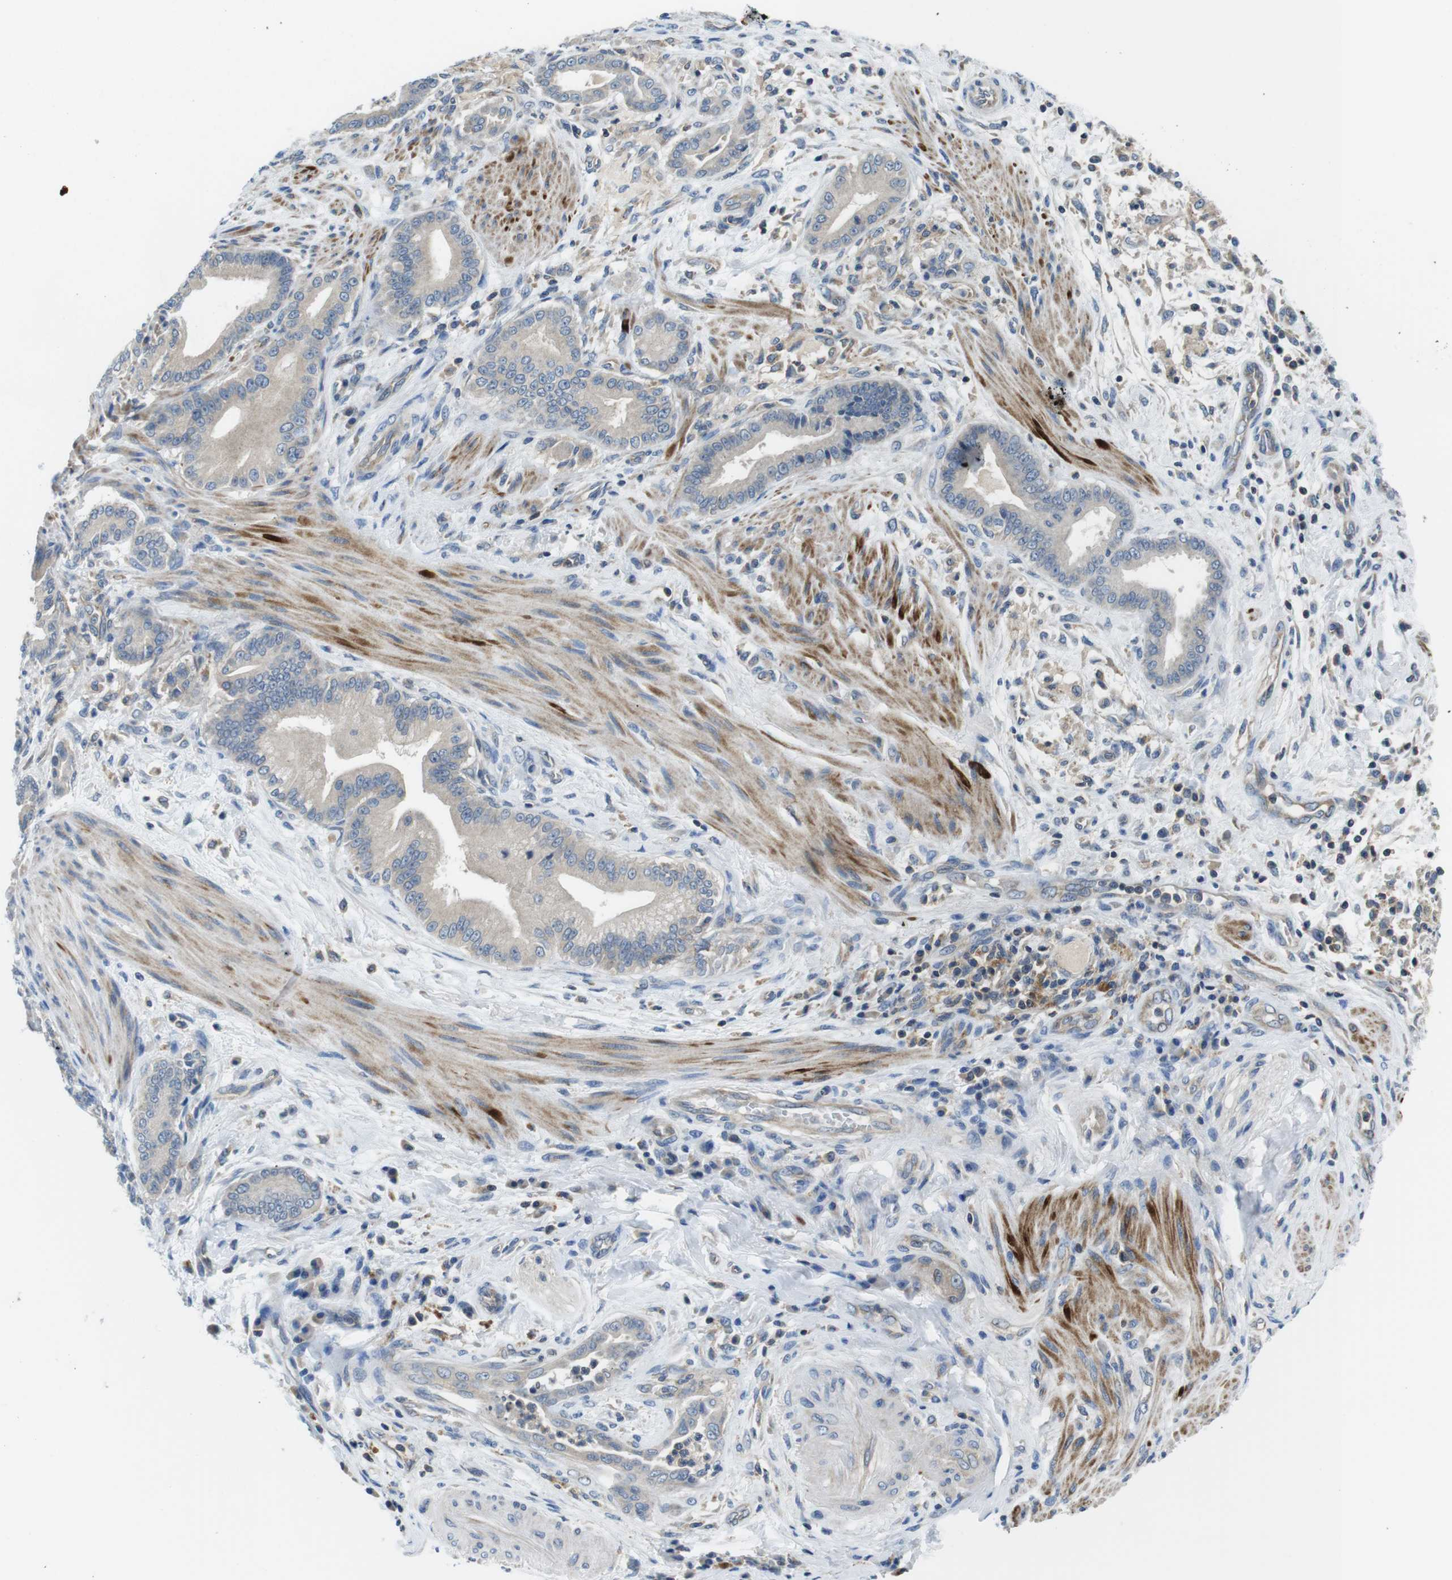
{"staining": {"intensity": "negative", "quantity": "none", "location": "none"}, "tissue": "pancreatic cancer", "cell_type": "Tumor cells", "image_type": "cancer", "snomed": [{"axis": "morphology", "description": "Normal tissue, NOS"}, {"axis": "morphology", "description": "Adenocarcinoma, NOS"}, {"axis": "topography", "description": "Pancreas"}], "caption": "High power microscopy micrograph of an IHC micrograph of pancreatic cancer (adenocarcinoma), revealing no significant staining in tumor cells. The staining is performed using DAB (3,3'-diaminobenzidine) brown chromogen with nuclei counter-stained in using hematoxylin.", "gene": "PIK3CD", "patient": {"sex": "male", "age": 63}}